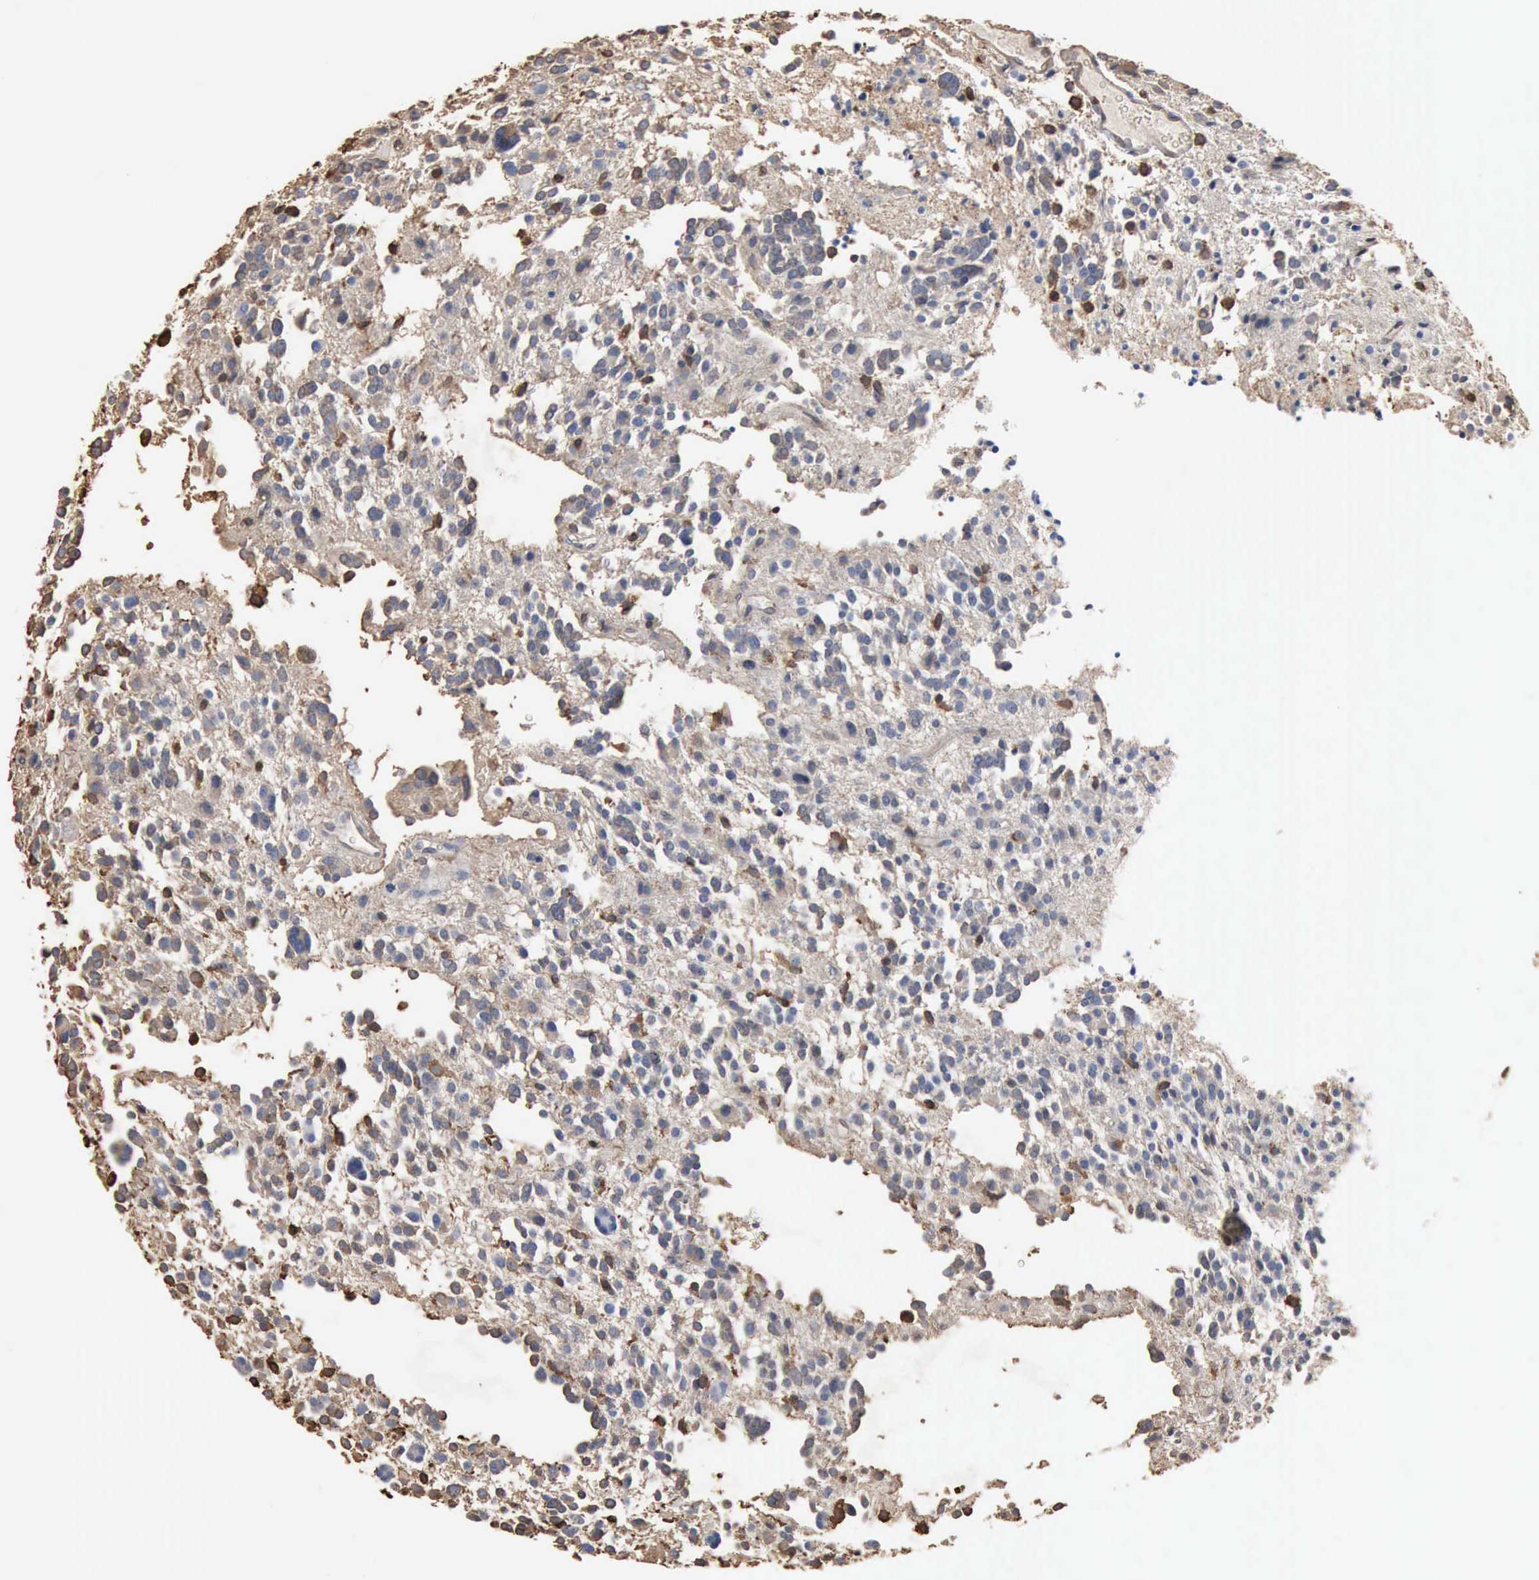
{"staining": {"intensity": "weak", "quantity": "25%-75%", "location": "cytoplasmic/membranous,nuclear"}, "tissue": "glioma", "cell_type": "Tumor cells", "image_type": "cancer", "snomed": [{"axis": "morphology", "description": "Glioma, malignant, Low grade"}, {"axis": "topography", "description": "Brain"}], "caption": "About 25%-75% of tumor cells in human glioma exhibit weak cytoplasmic/membranous and nuclear protein staining as visualized by brown immunohistochemical staining.", "gene": "FSCN1", "patient": {"sex": "female", "age": 36}}